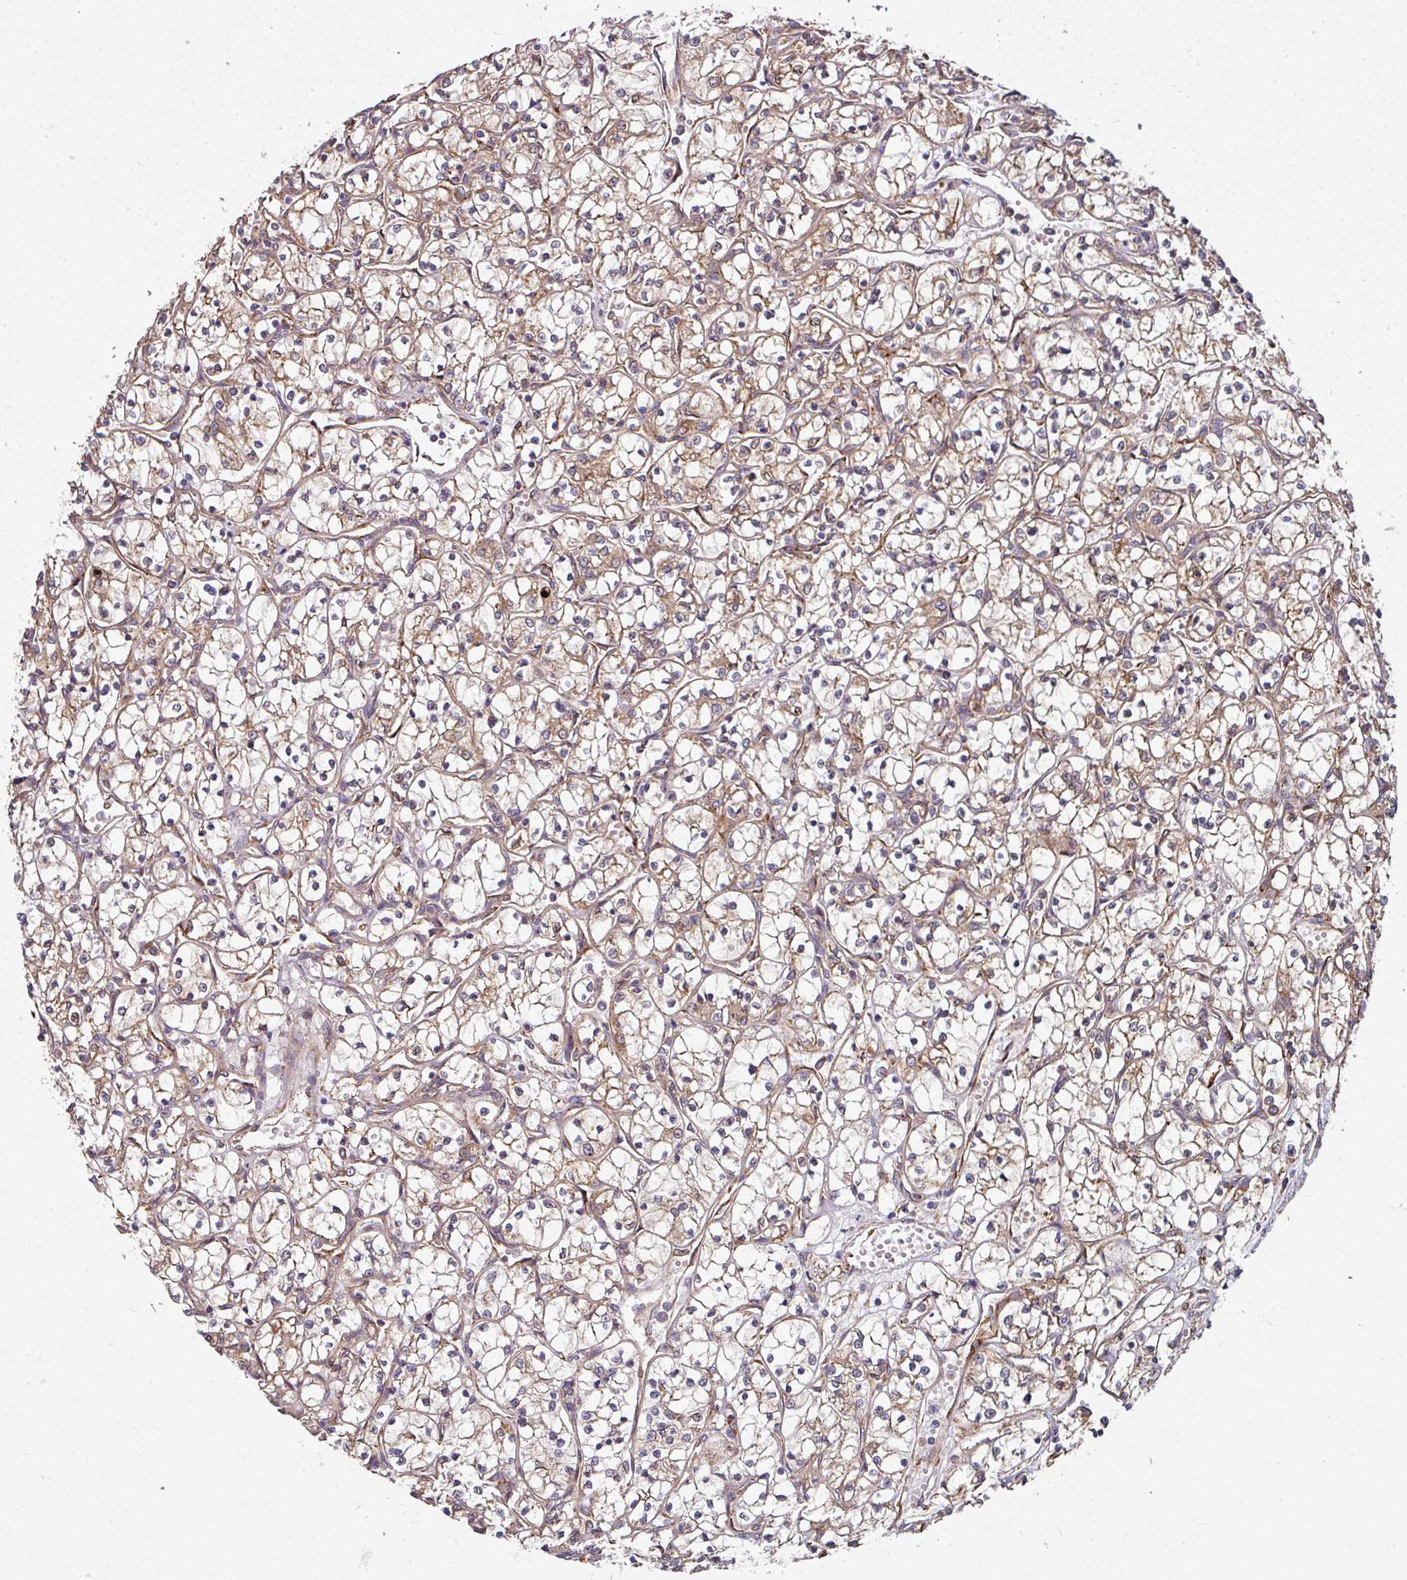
{"staining": {"intensity": "moderate", "quantity": ">75%", "location": "cytoplasmic/membranous"}, "tissue": "renal cancer", "cell_type": "Tumor cells", "image_type": "cancer", "snomed": [{"axis": "morphology", "description": "Adenocarcinoma, NOS"}, {"axis": "topography", "description": "Kidney"}], "caption": "The image exhibits a brown stain indicating the presence of a protein in the cytoplasmic/membranous of tumor cells in renal cancer (adenocarcinoma).", "gene": "FAT4", "patient": {"sex": "female", "age": 69}}